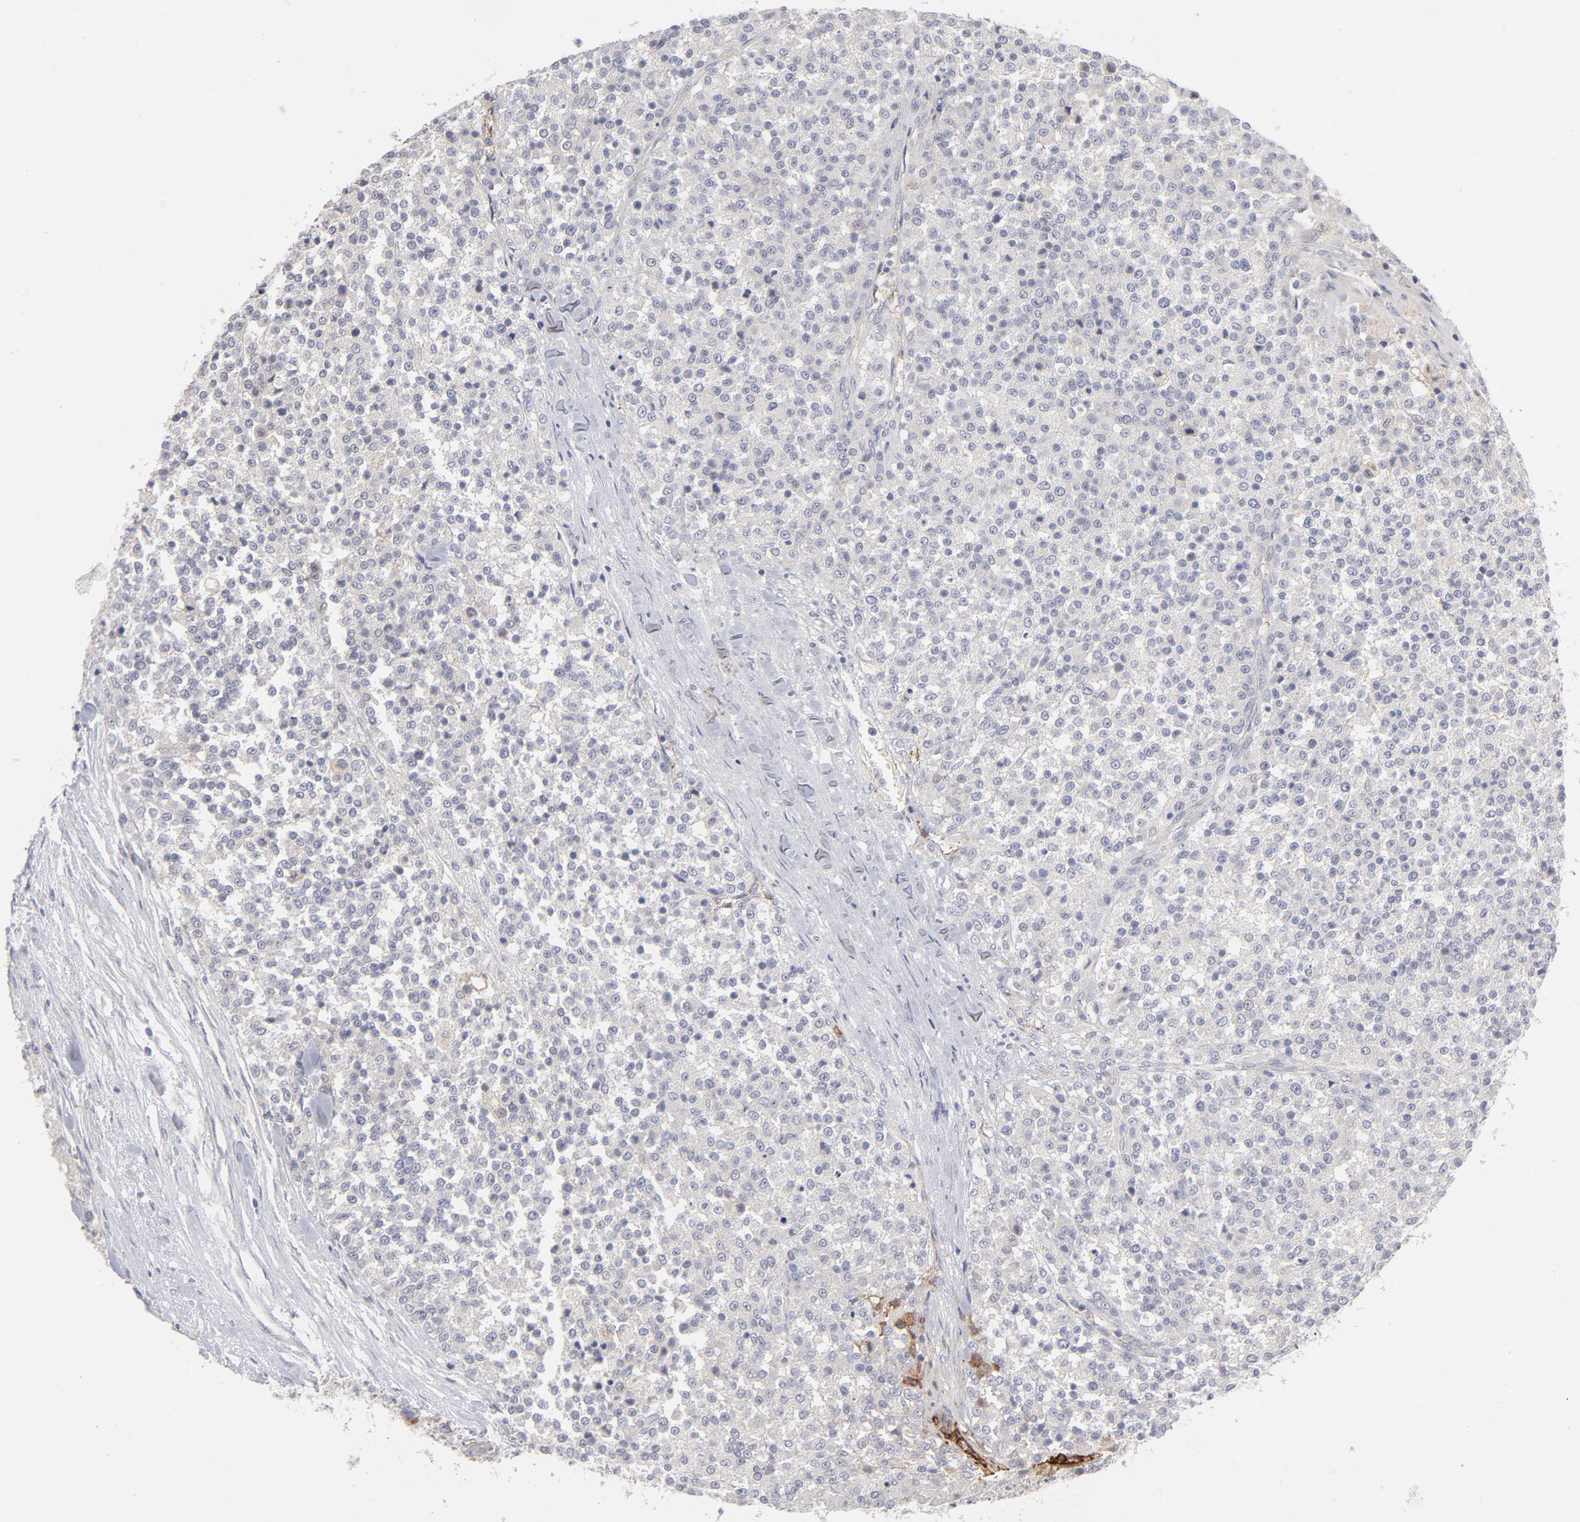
{"staining": {"intensity": "negative", "quantity": "none", "location": "none"}, "tissue": "testis cancer", "cell_type": "Tumor cells", "image_type": "cancer", "snomed": [{"axis": "morphology", "description": "Seminoma, NOS"}, {"axis": "topography", "description": "Testis"}], "caption": "High magnification brightfield microscopy of testis cancer (seminoma) stained with DAB (brown) and counterstained with hematoxylin (blue): tumor cells show no significant expression. The staining is performed using DAB brown chromogen with nuclei counter-stained in using hematoxylin.", "gene": "CCR3", "patient": {"sex": "male", "age": 59}}